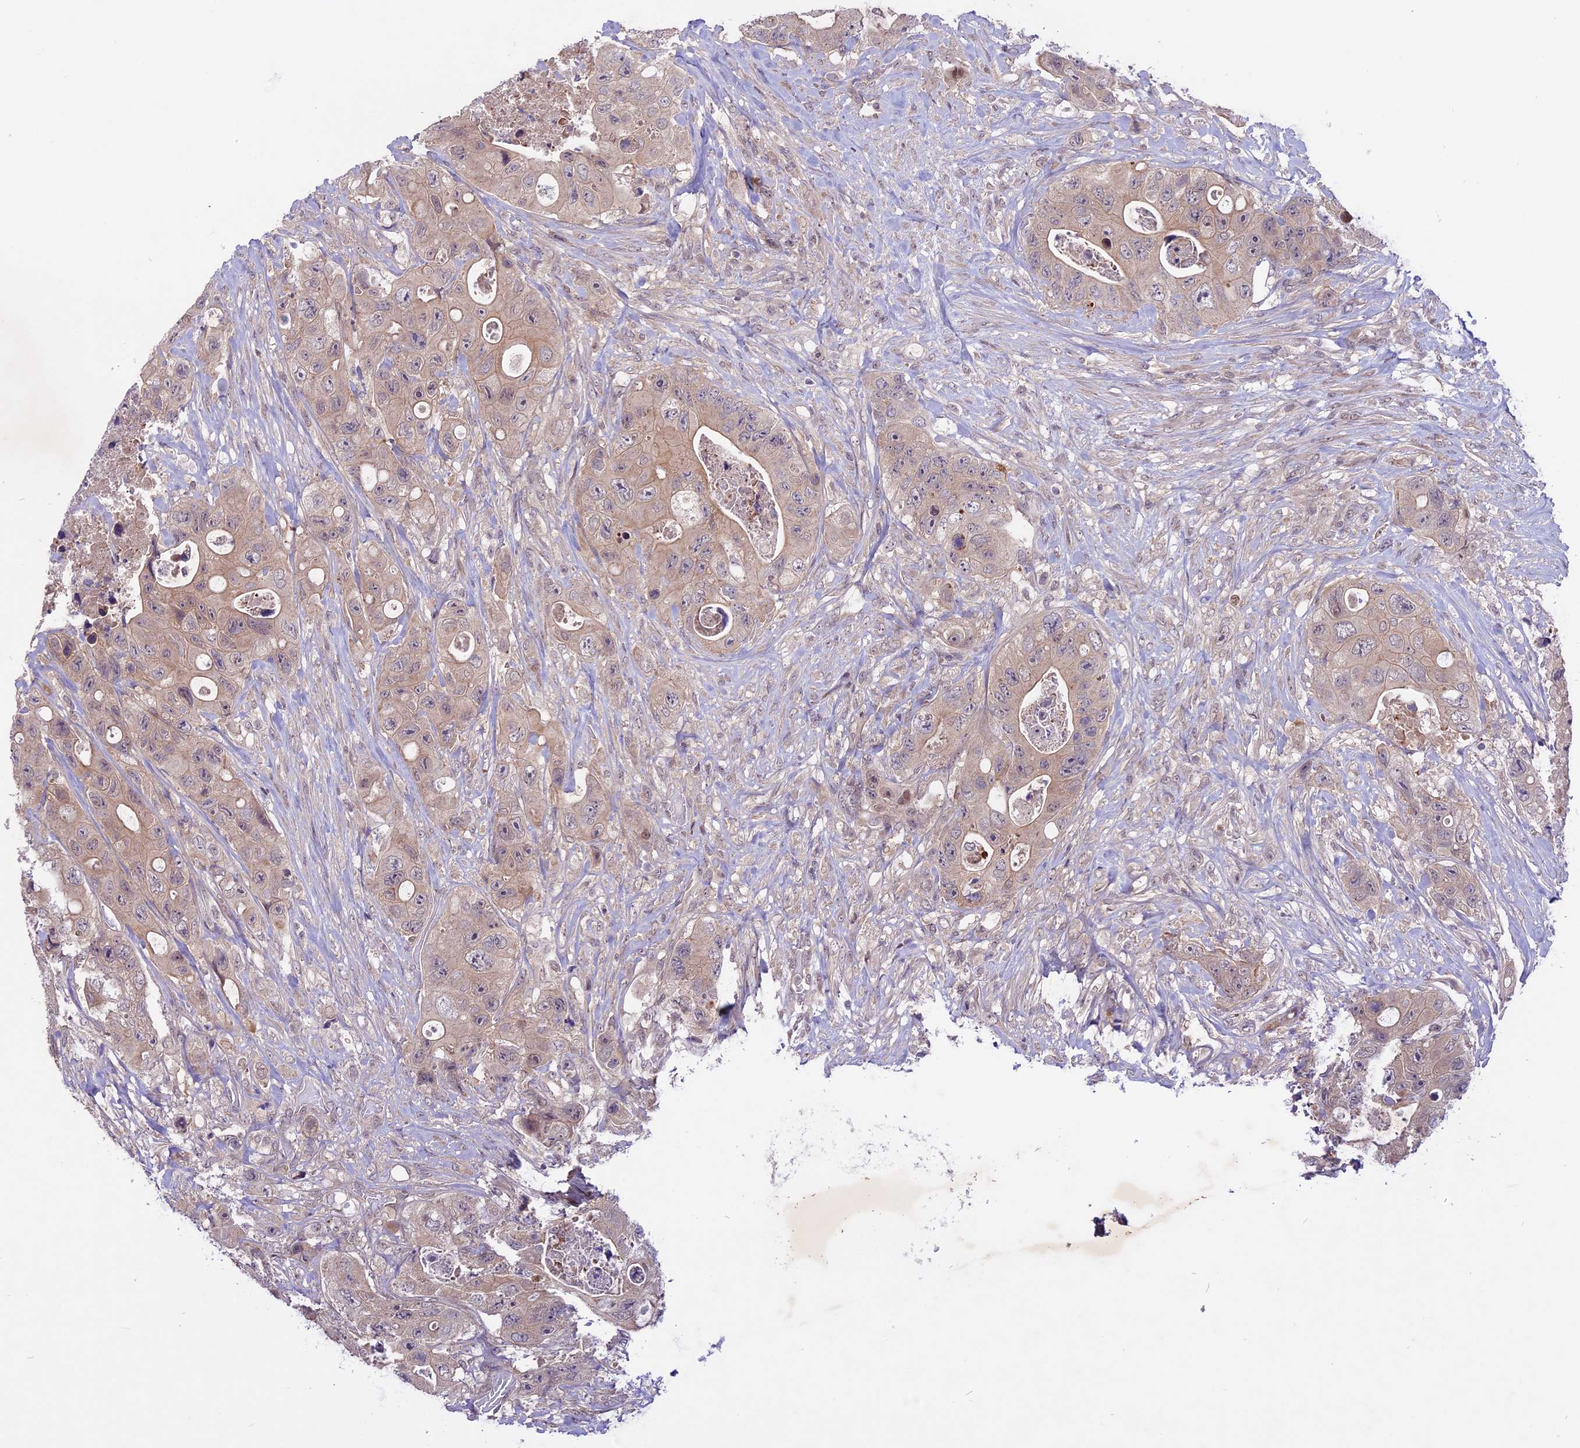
{"staining": {"intensity": "weak", "quantity": "<25%", "location": "cytoplasmic/membranous"}, "tissue": "colorectal cancer", "cell_type": "Tumor cells", "image_type": "cancer", "snomed": [{"axis": "morphology", "description": "Adenocarcinoma, NOS"}, {"axis": "topography", "description": "Colon"}], "caption": "Immunohistochemical staining of adenocarcinoma (colorectal) reveals no significant expression in tumor cells. (DAB (3,3'-diaminobenzidine) immunohistochemistry visualized using brightfield microscopy, high magnification).", "gene": "SPRED1", "patient": {"sex": "female", "age": 46}}